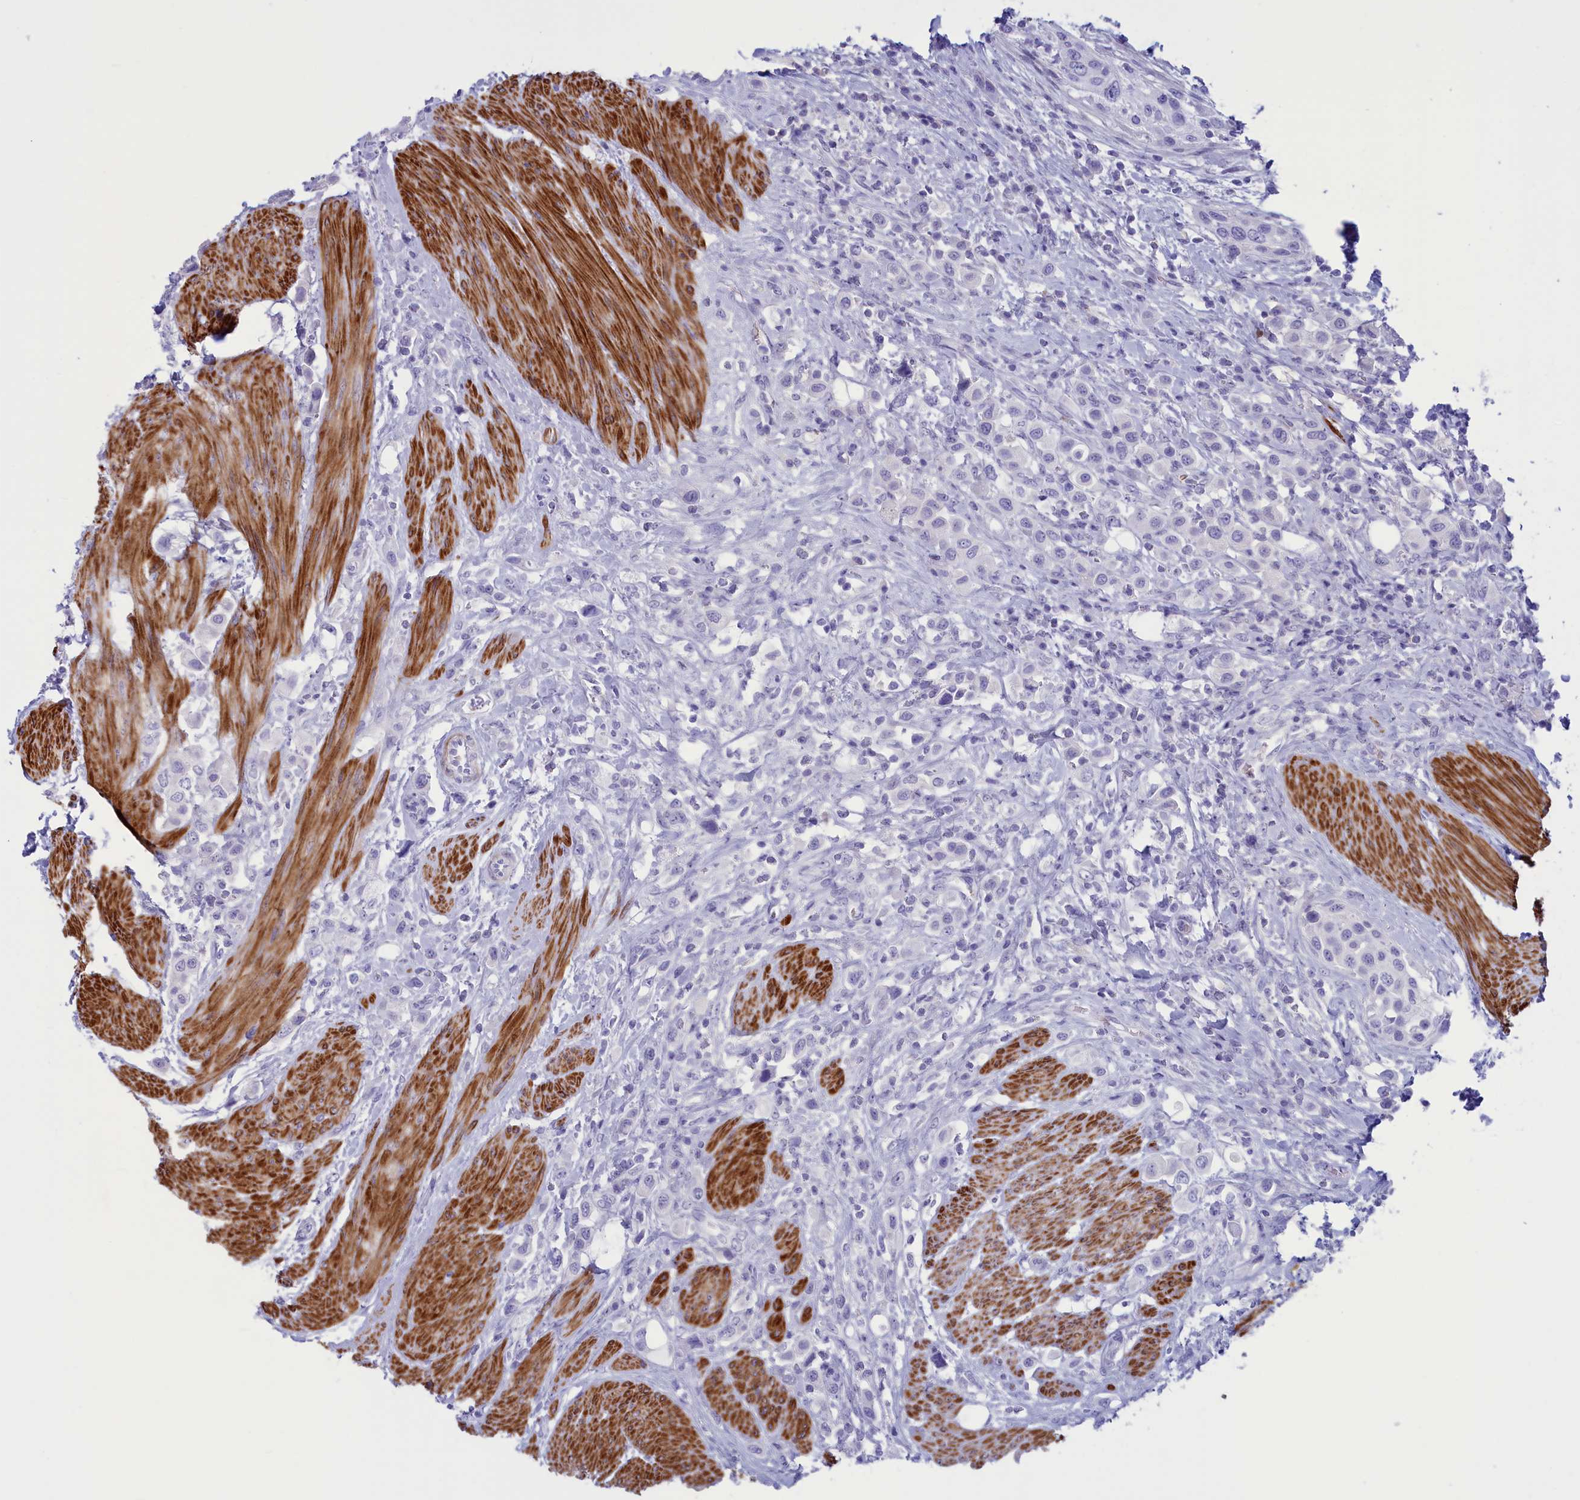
{"staining": {"intensity": "negative", "quantity": "none", "location": "none"}, "tissue": "urothelial cancer", "cell_type": "Tumor cells", "image_type": "cancer", "snomed": [{"axis": "morphology", "description": "Urothelial carcinoma, High grade"}, {"axis": "topography", "description": "Urinary bladder"}], "caption": "The image shows no significant expression in tumor cells of urothelial carcinoma (high-grade).", "gene": "GAPDHS", "patient": {"sex": "male", "age": 50}}